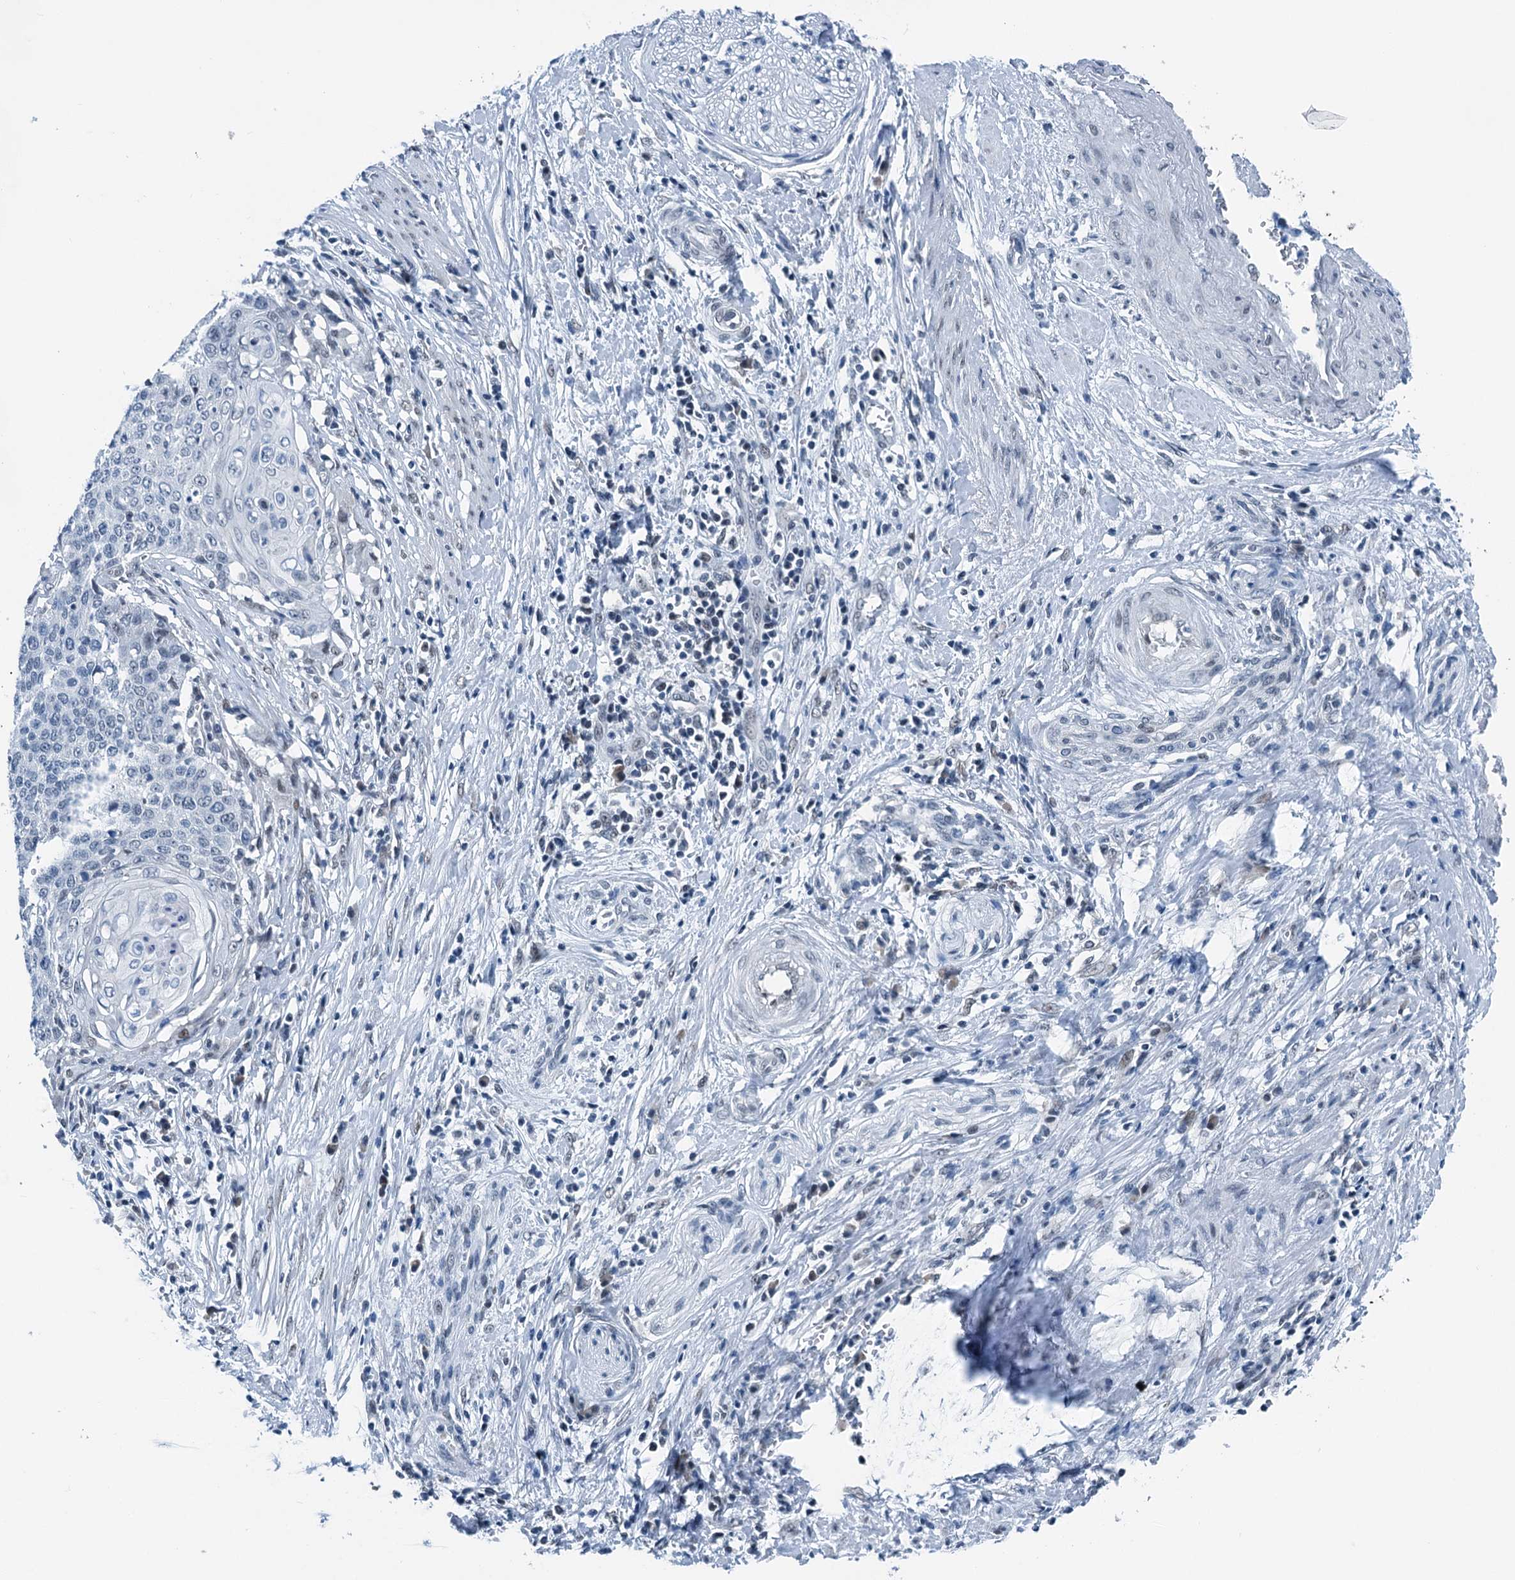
{"staining": {"intensity": "negative", "quantity": "none", "location": "none"}, "tissue": "cervical cancer", "cell_type": "Tumor cells", "image_type": "cancer", "snomed": [{"axis": "morphology", "description": "Squamous cell carcinoma, NOS"}, {"axis": "topography", "description": "Cervix"}], "caption": "This is an immunohistochemistry histopathology image of cervical cancer. There is no positivity in tumor cells.", "gene": "TRPT1", "patient": {"sex": "female", "age": 39}}